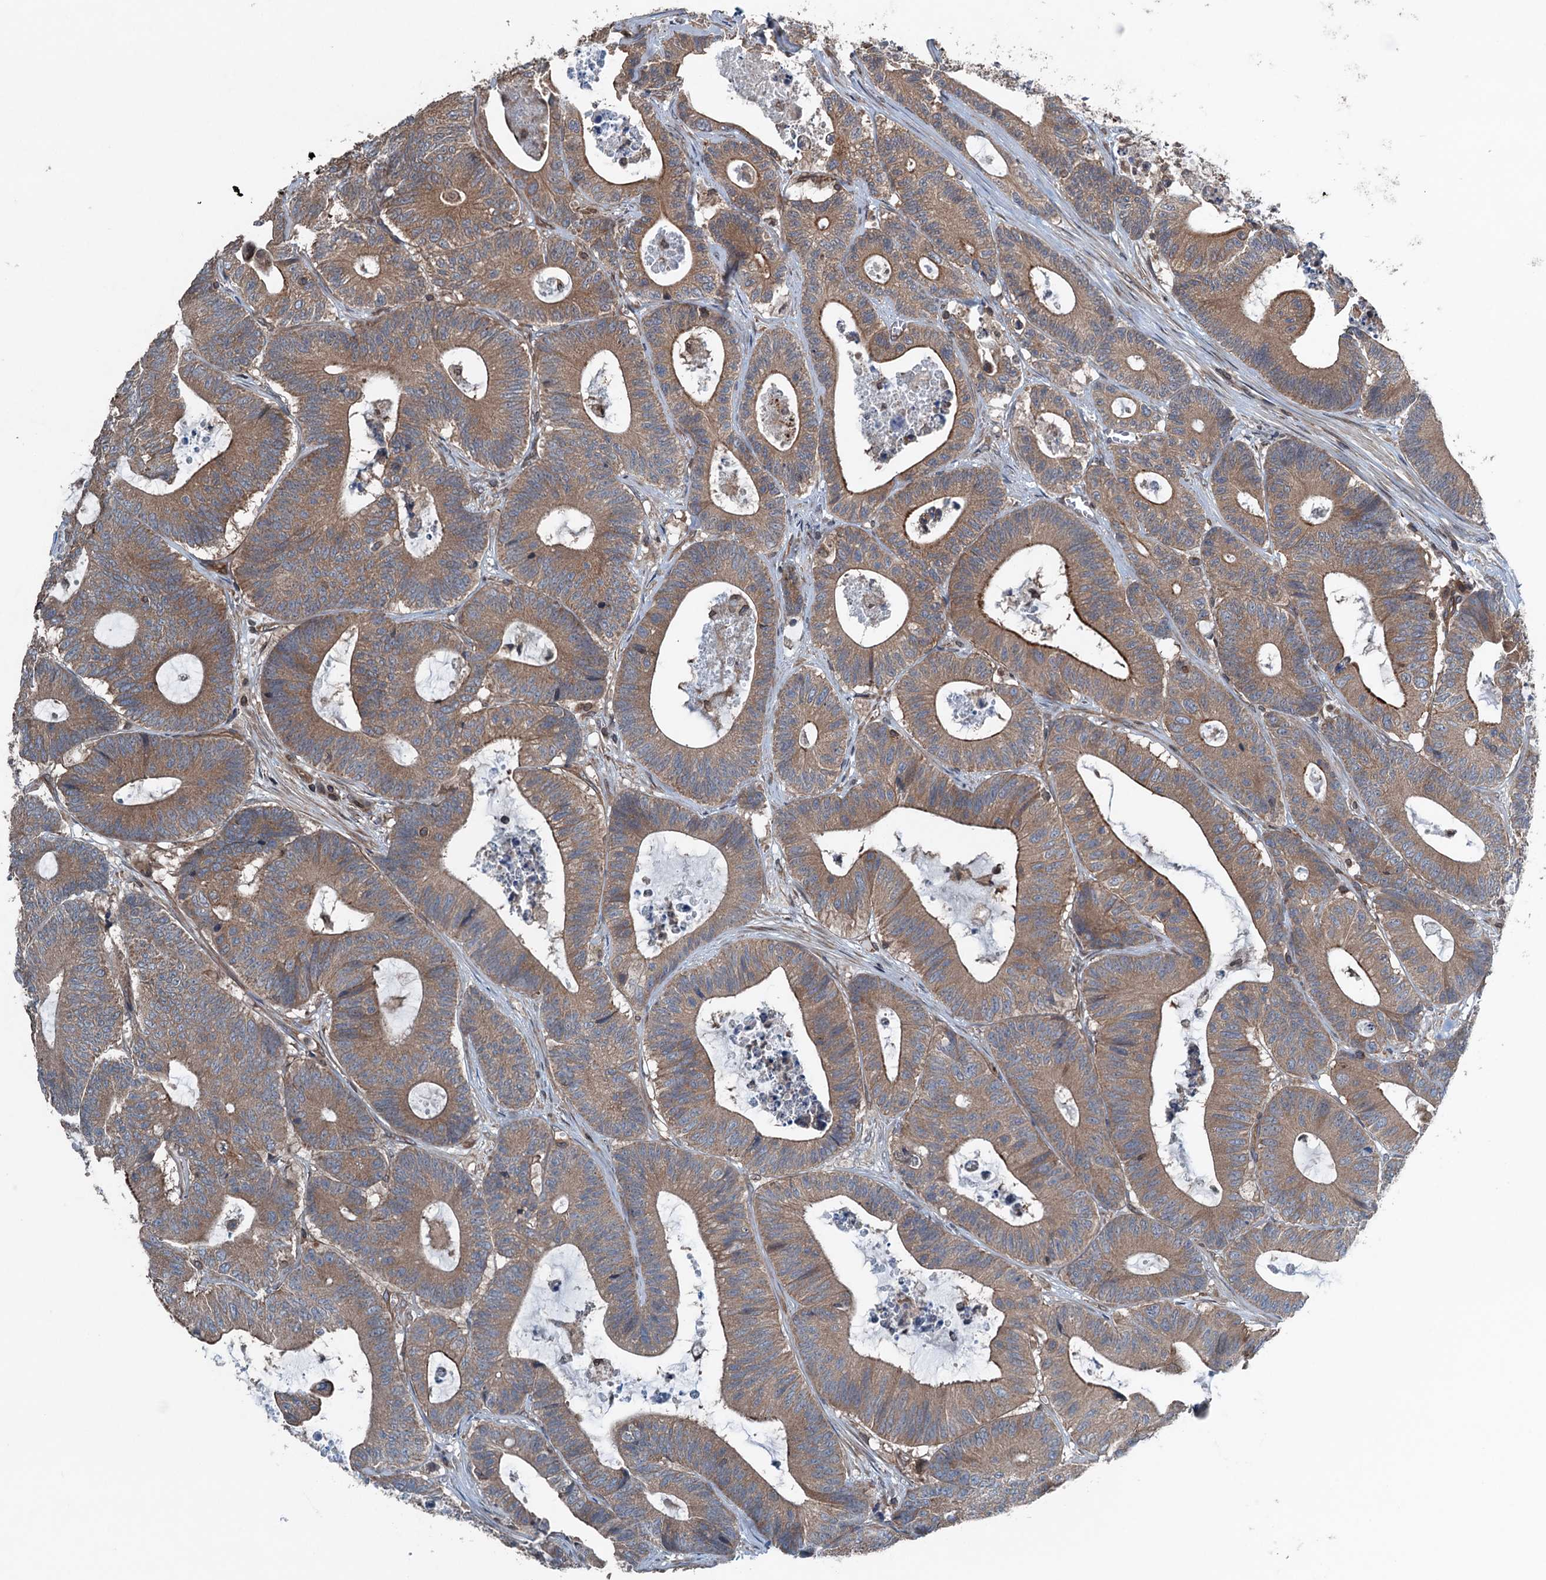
{"staining": {"intensity": "moderate", "quantity": ">75%", "location": "cytoplasmic/membranous"}, "tissue": "colorectal cancer", "cell_type": "Tumor cells", "image_type": "cancer", "snomed": [{"axis": "morphology", "description": "Adenocarcinoma, NOS"}, {"axis": "topography", "description": "Colon"}], "caption": "IHC (DAB) staining of adenocarcinoma (colorectal) reveals moderate cytoplasmic/membranous protein expression in about >75% of tumor cells. The staining is performed using DAB (3,3'-diaminobenzidine) brown chromogen to label protein expression. The nuclei are counter-stained blue using hematoxylin.", "gene": "TRAPPC8", "patient": {"sex": "female", "age": 84}}